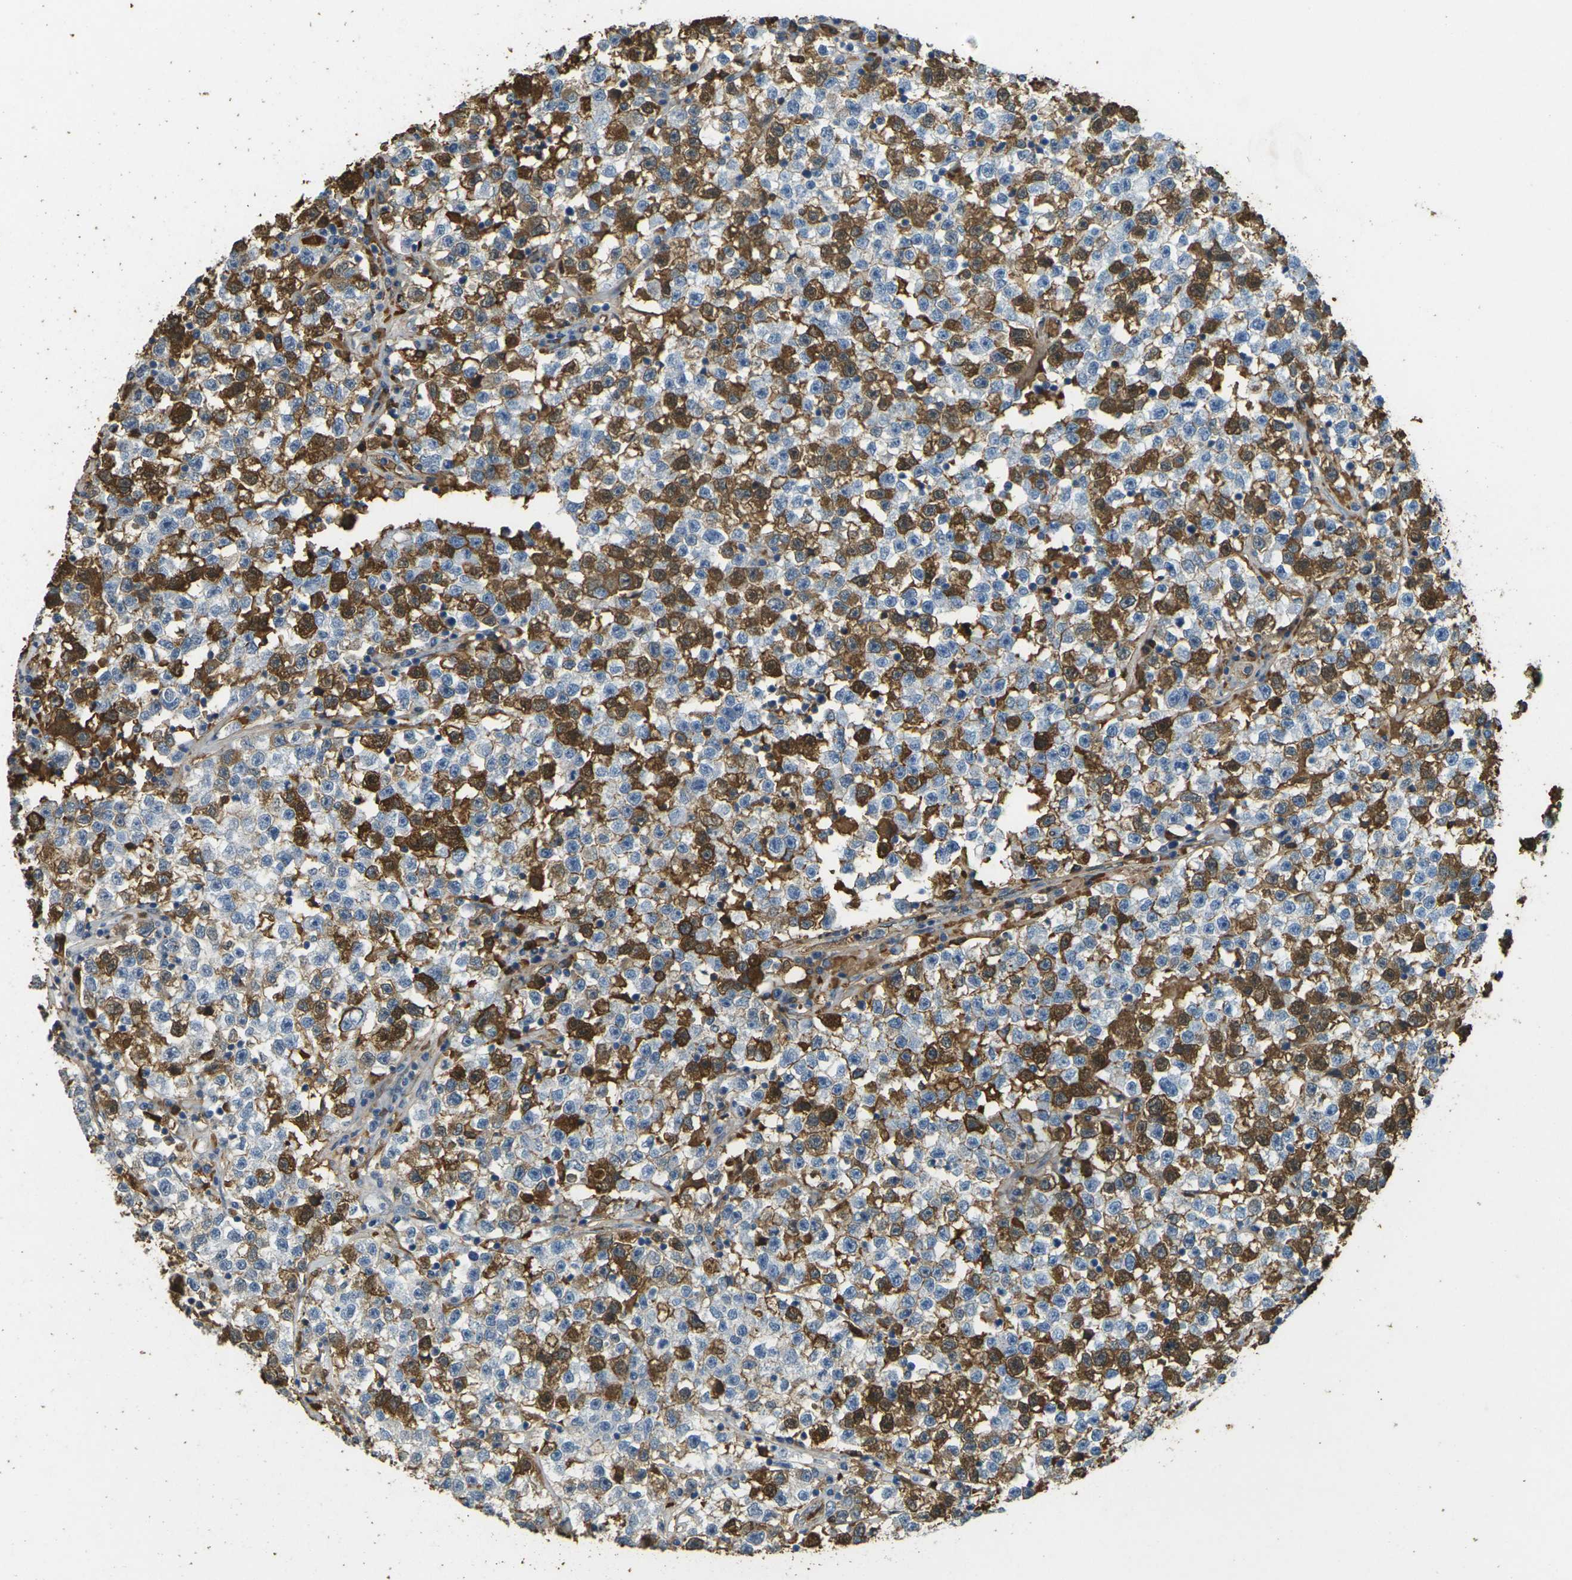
{"staining": {"intensity": "strong", "quantity": "25%-75%", "location": "cytoplasmic/membranous"}, "tissue": "testis cancer", "cell_type": "Tumor cells", "image_type": "cancer", "snomed": [{"axis": "morphology", "description": "Seminoma, NOS"}, {"axis": "topography", "description": "Testis"}], "caption": "Testis seminoma was stained to show a protein in brown. There is high levels of strong cytoplasmic/membranous expression in approximately 25%-75% of tumor cells.", "gene": "HBB", "patient": {"sex": "male", "age": 22}}